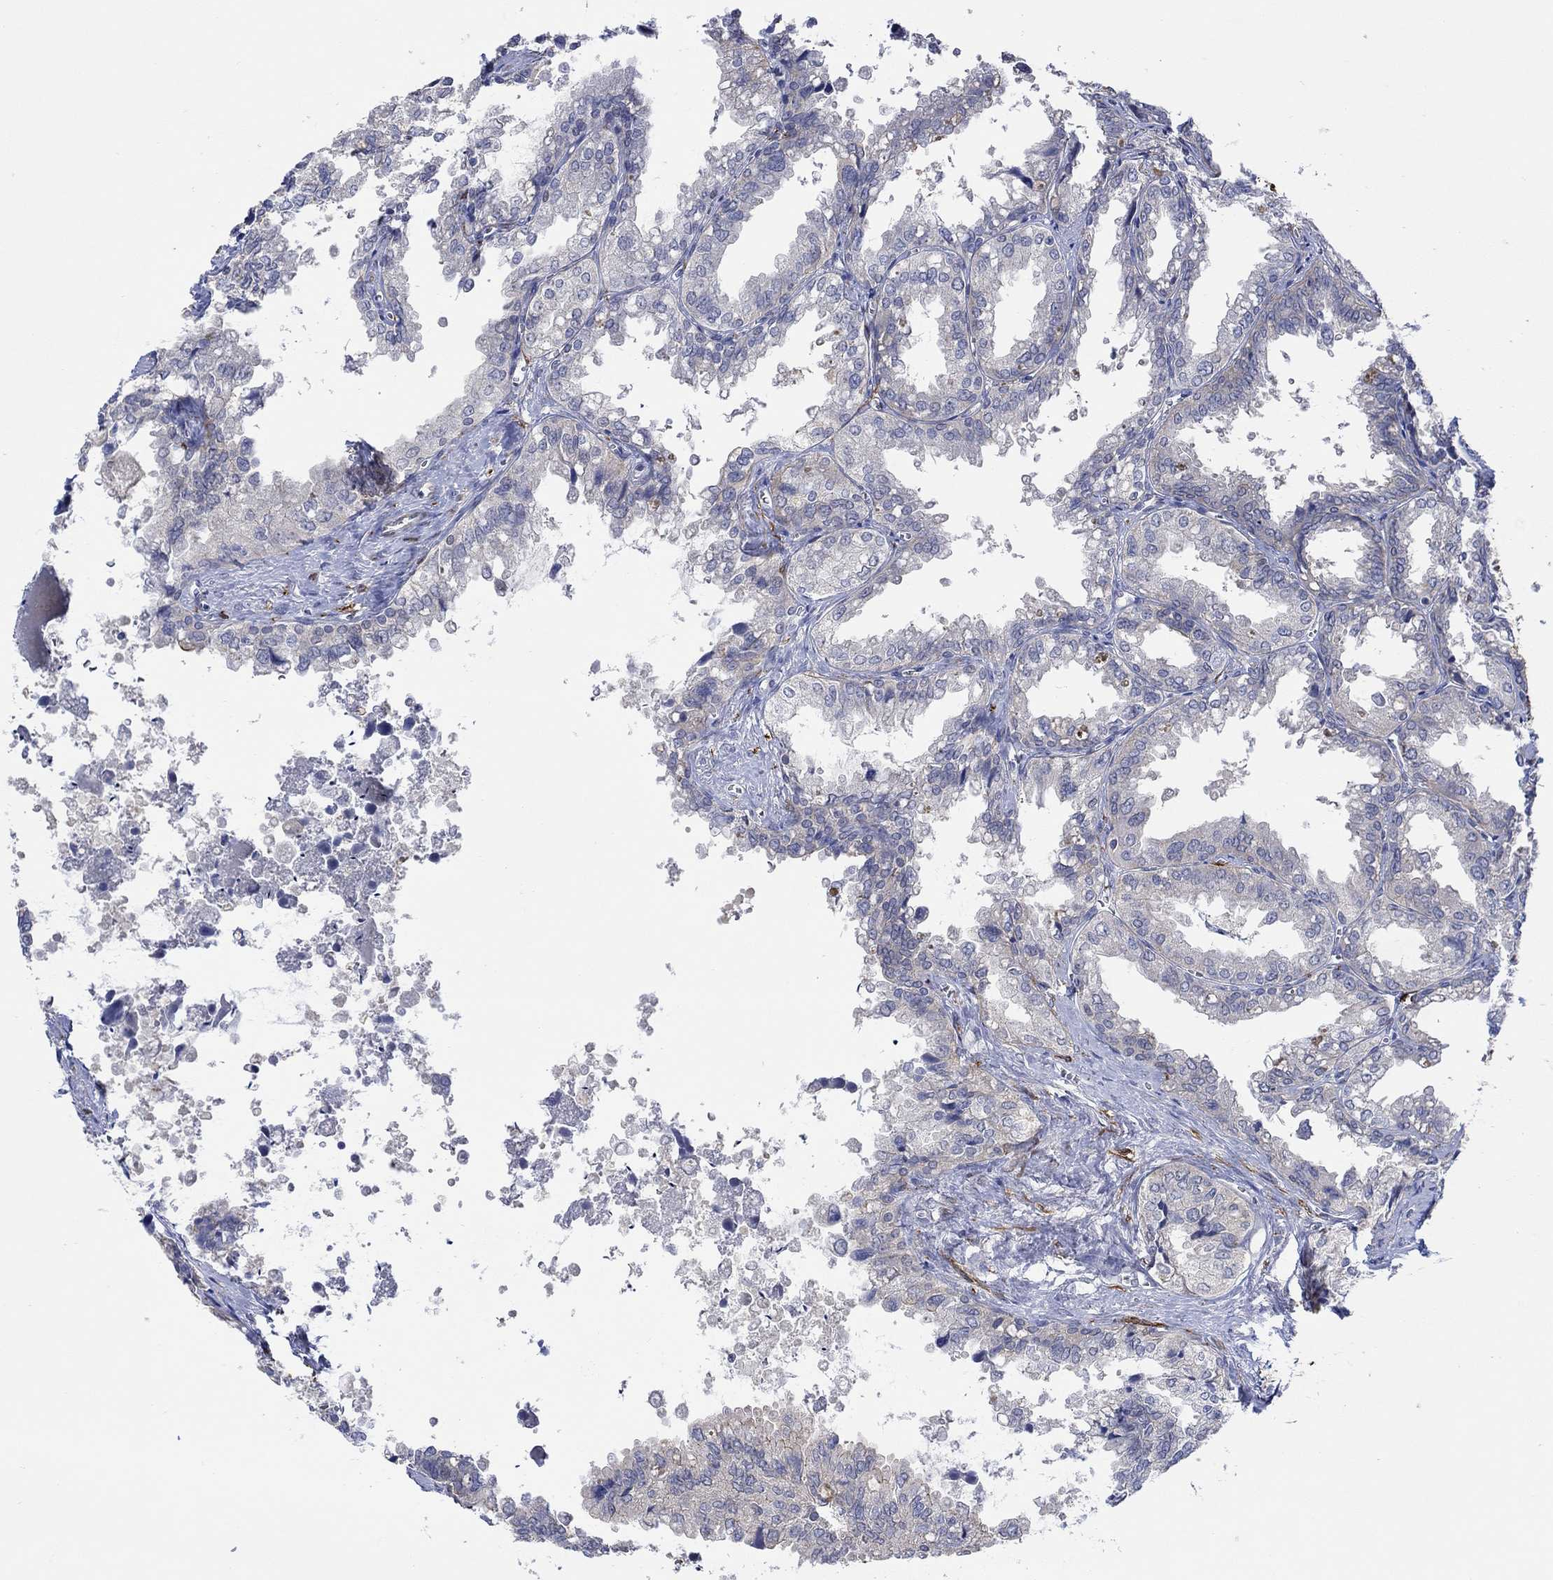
{"staining": {"intensity": "negative", "quantity": "none", "location": "none"}, "tissue": "seminal vesicle", "cell_type": "Glandular cells", "image_type": "normal", "snomed": [{"axis": "morphology", "description": "Normal tissue, NOS"}, {"axis": "topography", "description": "Seminal veicle"}], "caption": "Glandular cells are negative for brown protein staining in normal seminal vesicle. (Stains: DAB immunohistochemistry with hematoxylin counter stain, Microscopy: brightfield microscopy at high magnification).", "gene": "SCN7A", "patient": {"sex": "male", "age": 67}}